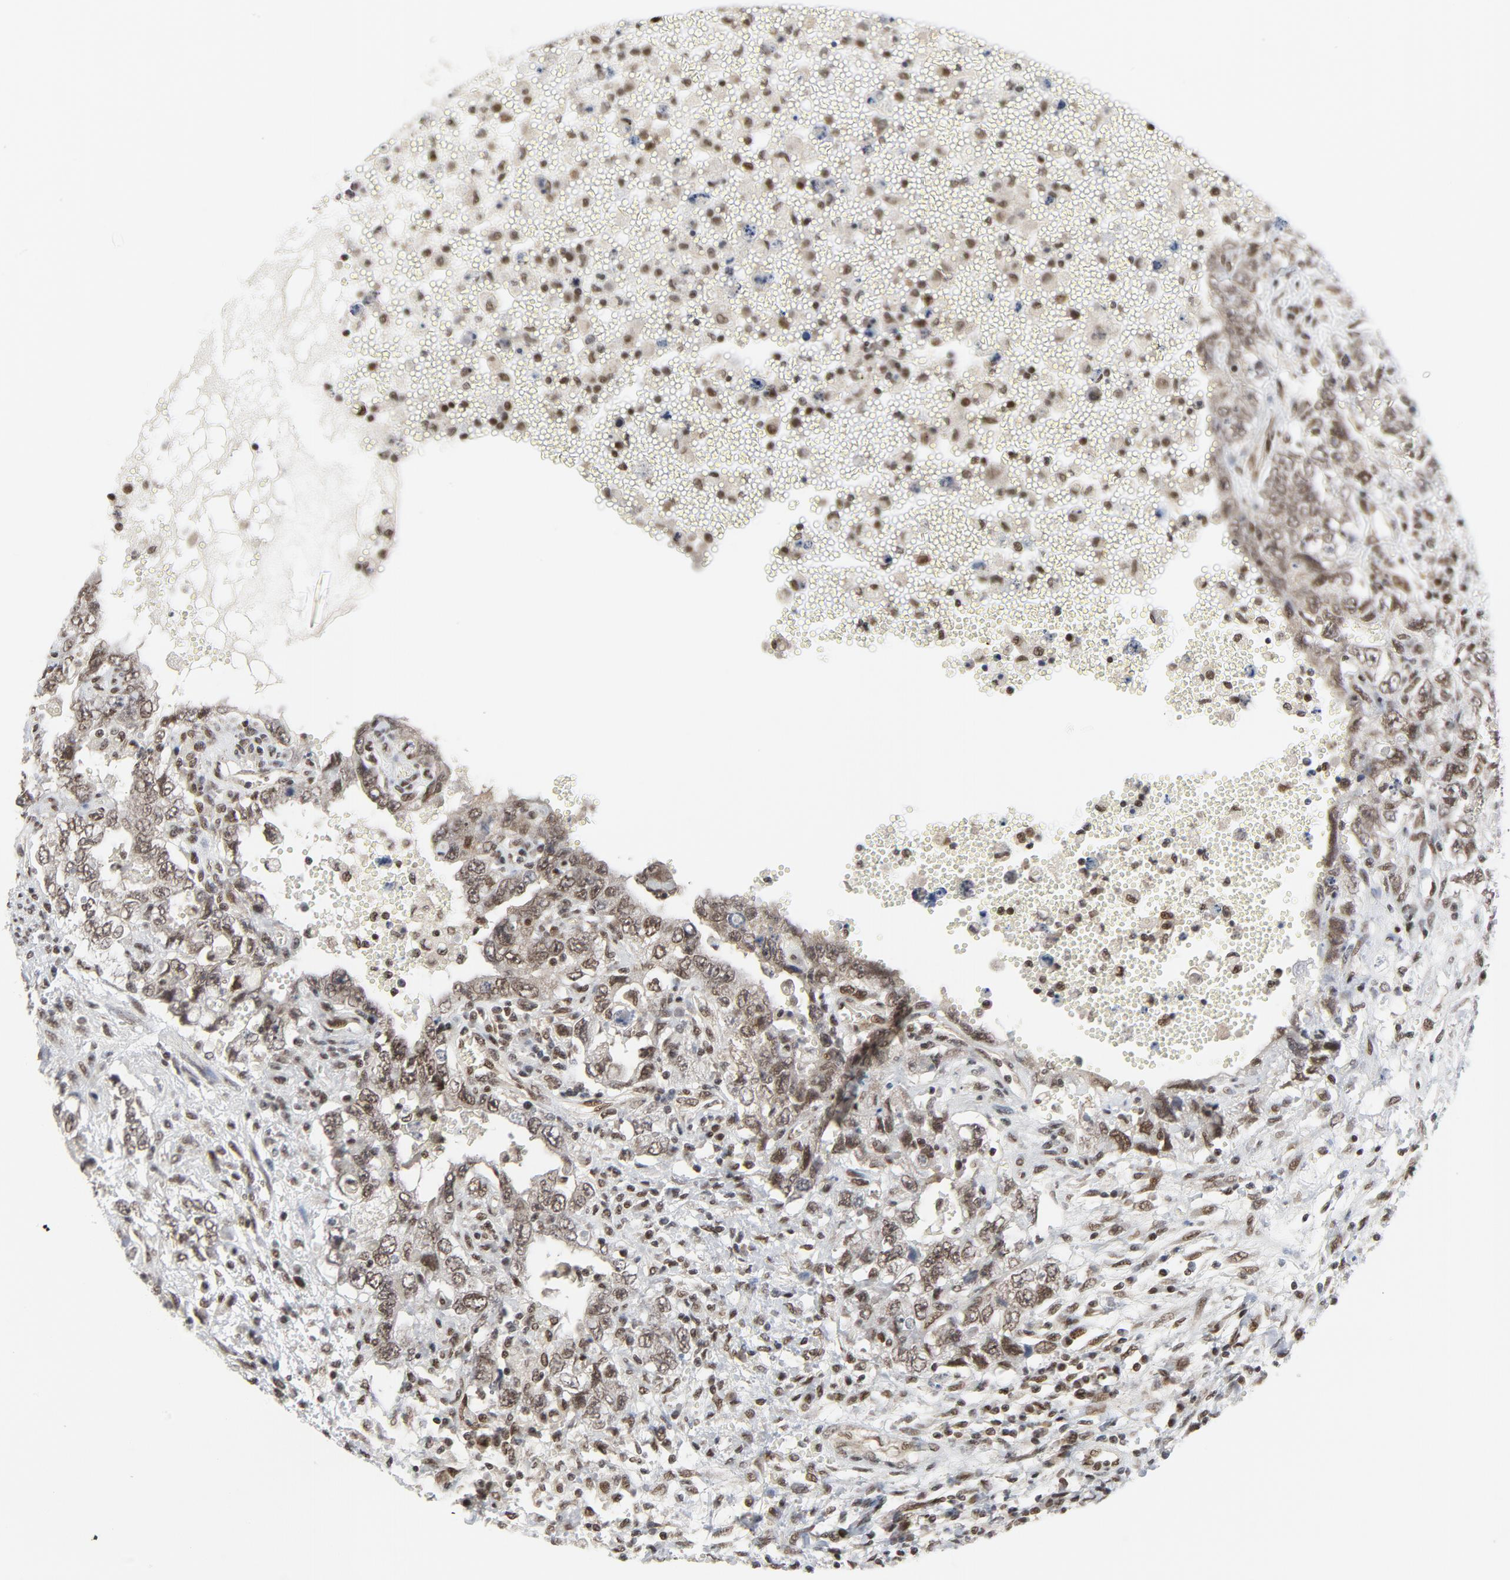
{"staining": {"intensity": "moderate", "quantity": ">75%", "location": "nuclear"}, "tissue": "testis cancer", "cell_type": "Tumor cells", "image_type": "cancer", "snomed": [{"axis": "morphology", "description": "Carcinoma, Embryonal, NOS"}, {"axis": "topography", "description": "Testis"}], "caption": "An image showing moderate nuclear positivity in about >75% of tumor cells in testis embryonal carcinoma, as visualized by brown immunohistochemical staining.", "gene": "ERCC1", "patient": {"sex": "male", "age": 26}}